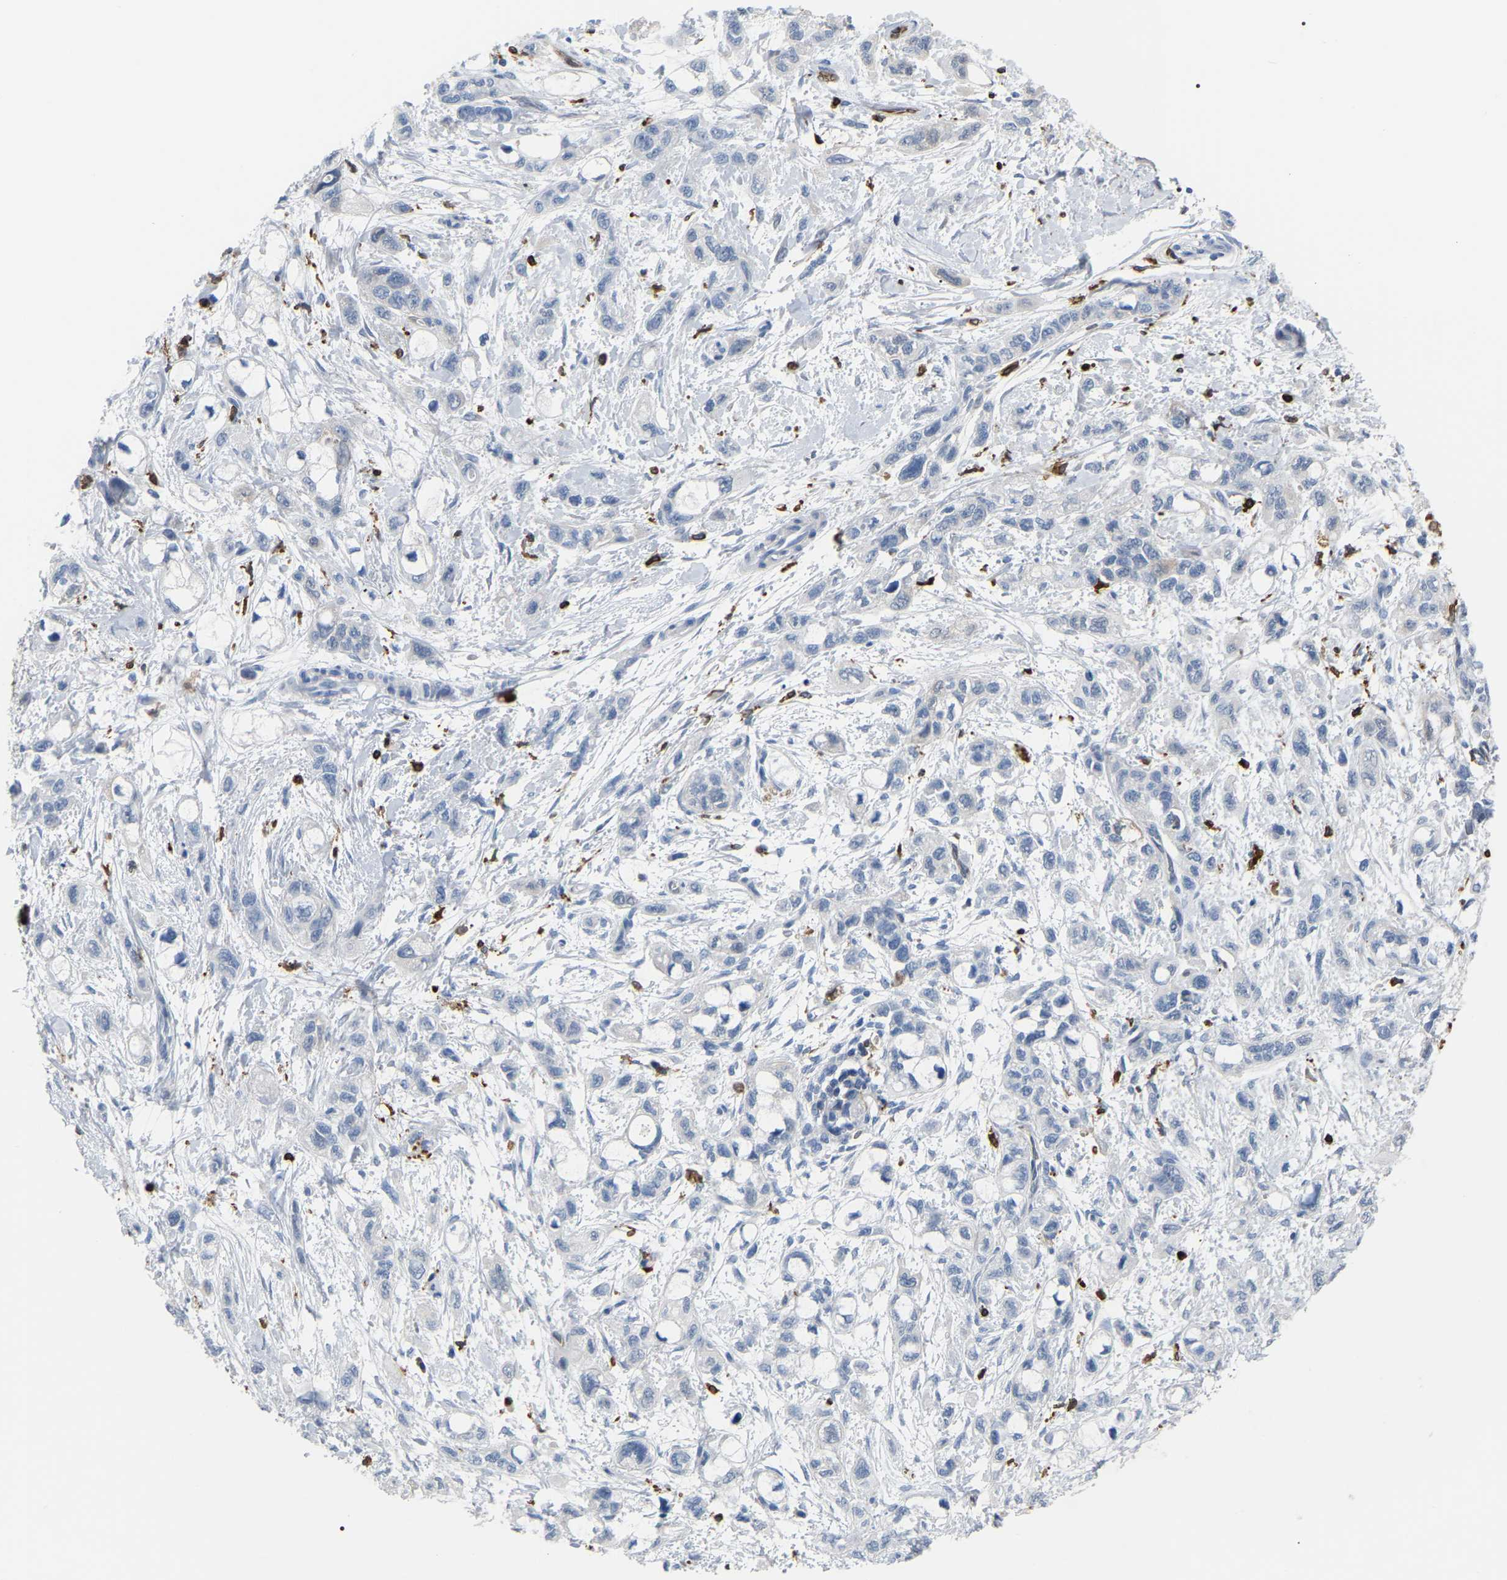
{"staining": {"intensity": "negative", "quantity": "none", "location": "none"}, "tissue": "pancreatic cancer", "cell_type": "Tumor cells", "image_type": "cancer", "snomed": [{"axis": "morphology", "description": "Adenocarcinoma, NOS"}, {"axis": "topography", "description": "Pancreas"}], "caption": "A micrograph of adenocarcinoma (pancreatic) stained for a protein demonstrates no brown staining in tumor cells. The staining is performed using DAB (3,3'-diaminobenzidine) brown chromogen with nuclei counter-stained in using hematoxylin.", "gene": "PTGS1", "patient": {"sex": "male", "age": 74}}